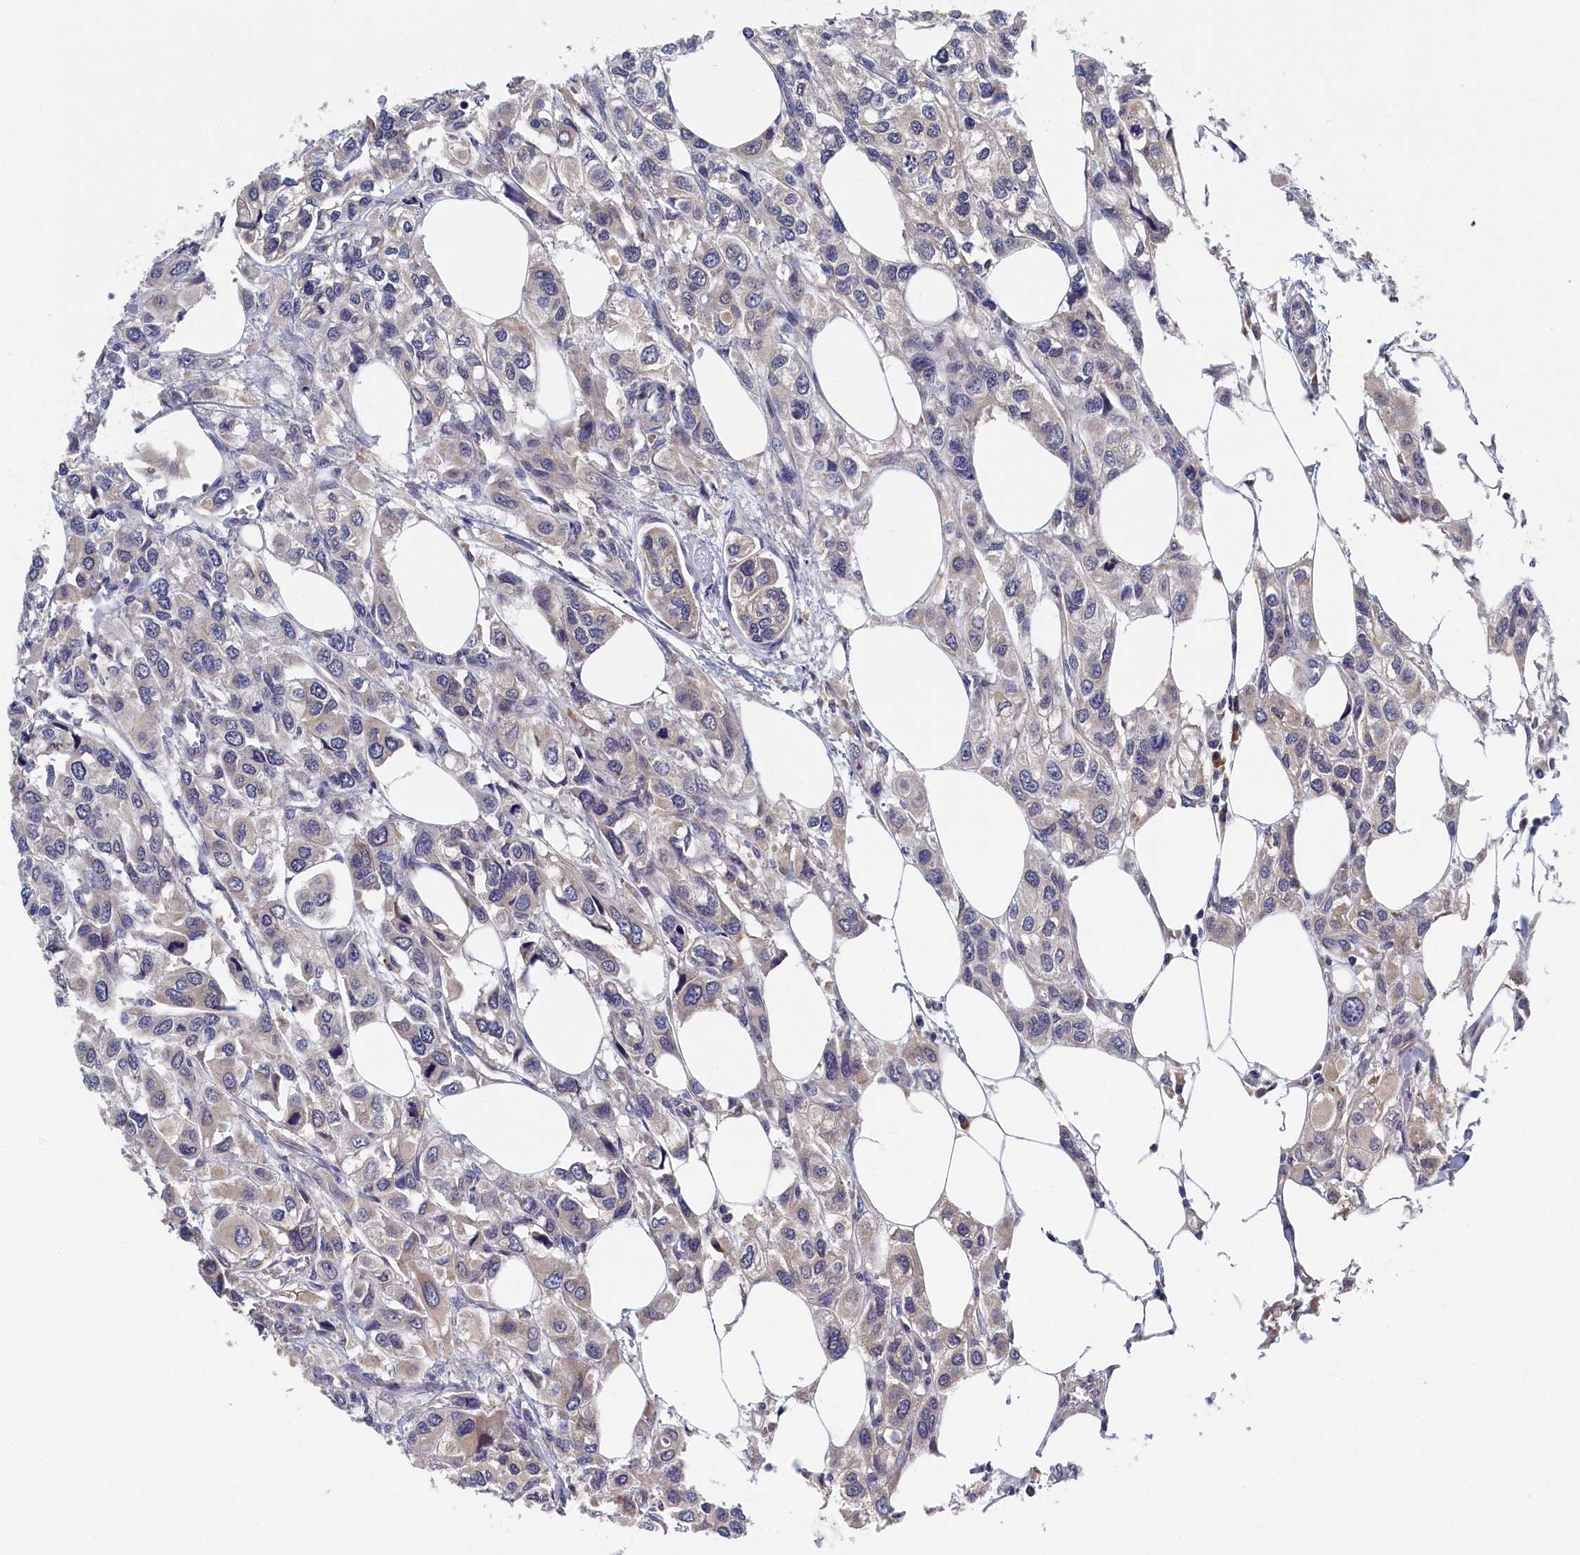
{"staining": {"intensity": "negative", "quantity": "none", "location": "none"}, "tissue": "urothelial cancer", "cell_type": "Tumor cells", "image_type": "cancer", "snomed": [{"axis": "morphology", "description": "Urothelial carcinoma, High grade"}, {"axis": "topography", "description": "Urinary bladder"}], "caption": "Urothelial cancer was stained to show a protein in brown. There is no significant expression in tumor cells.", "gene": "CYB5D2", "patient": {"sex": "male", "age": 67}}